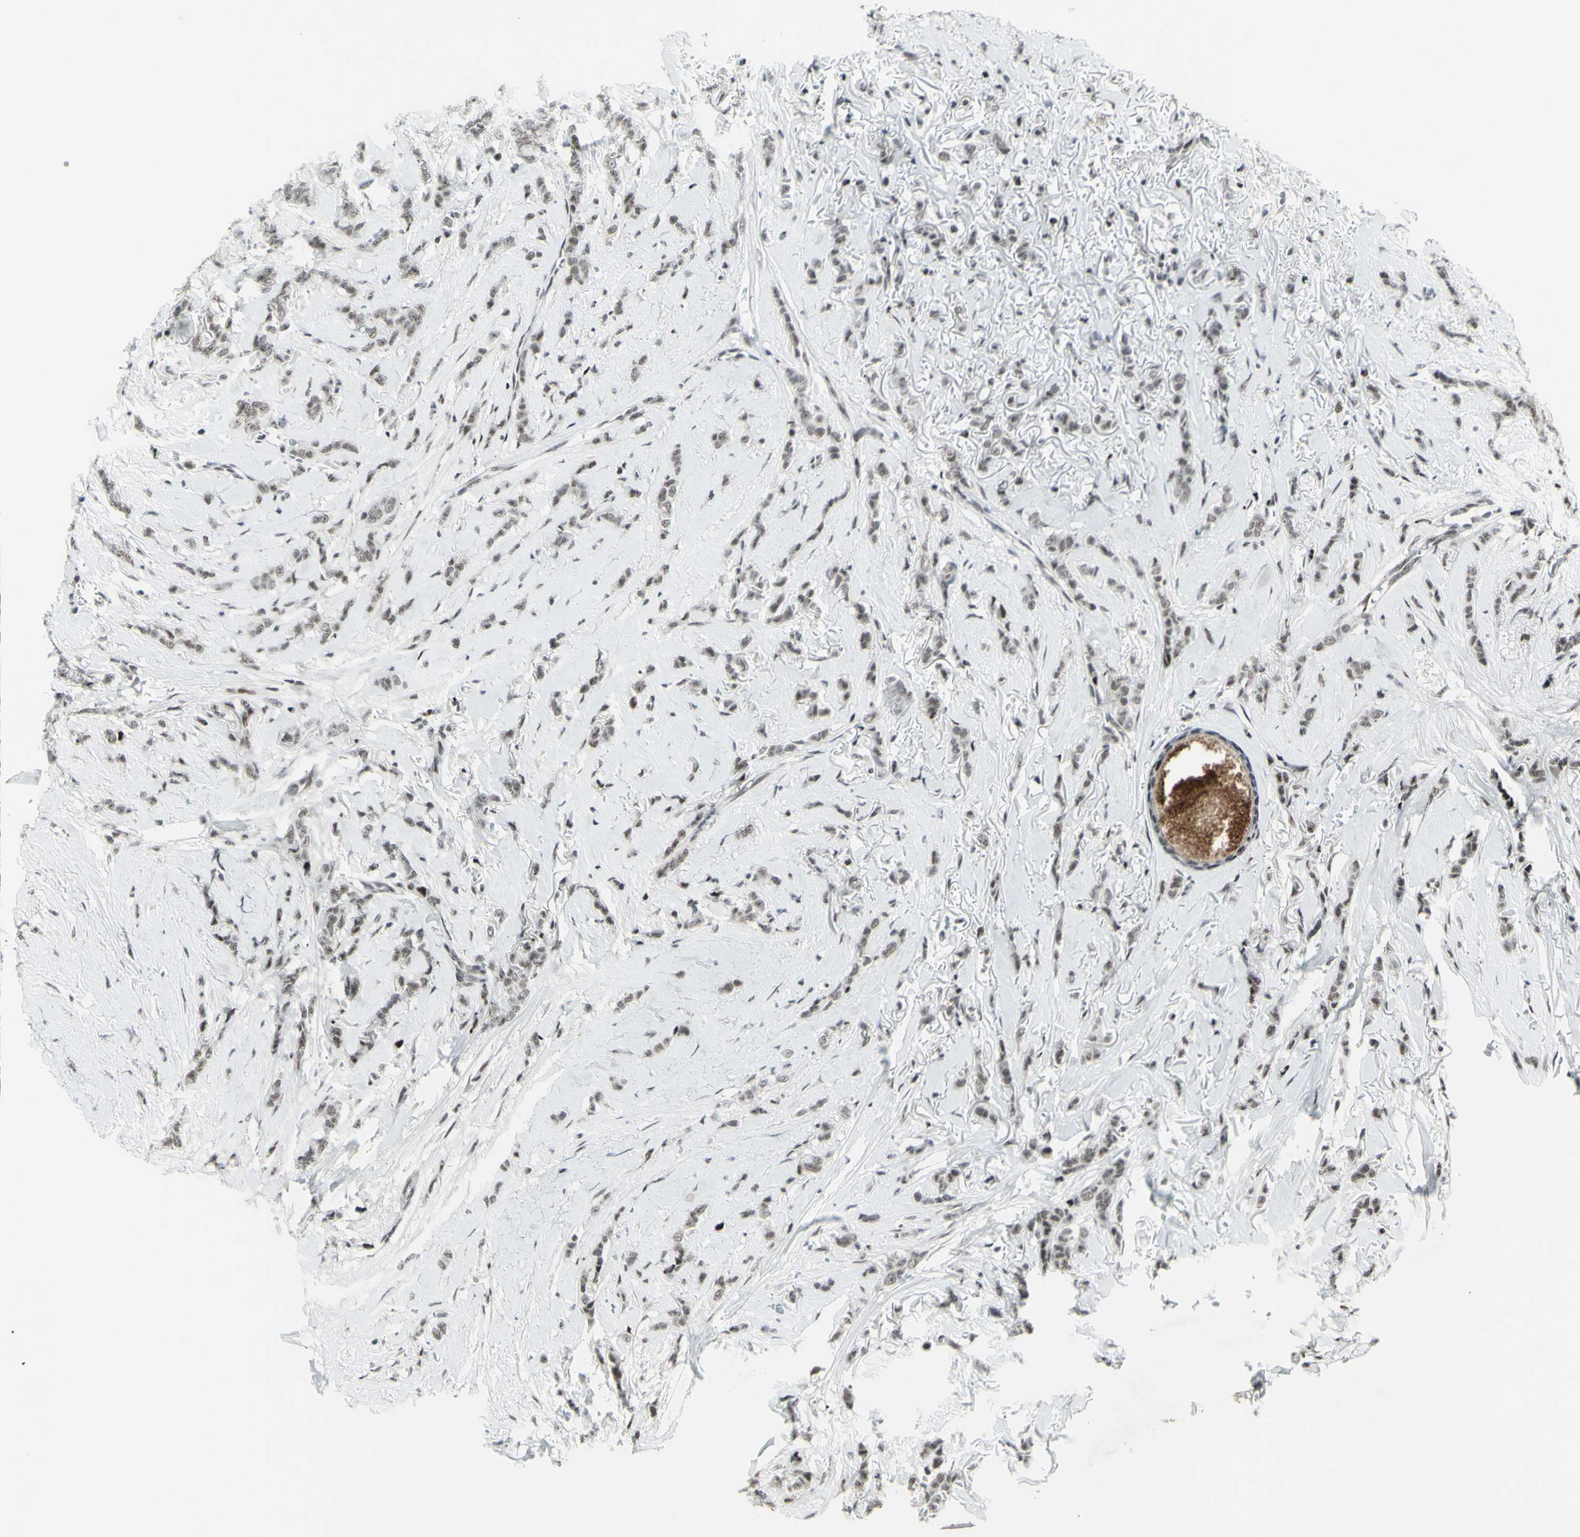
{"staining": {"intensity": "negative", "quantity": "none", "location": "none"}, "tissue": "breast cancer", "cell_type": "Tumor cells", "image_type": "cancer", "snomed": [{"axis": "morphology", "description": "Lobular carcinoma"}, {"axis": "topography", "description": "Skin"}, {"axis": "topography", "description": "Breast"}], "caption": "High magnification brightfield microscopy of breast cancer (lobular carcinoma) stained with DAB (3,3'-diaminobenzidine) (brown) and counterstained with hematoxylin (blue): tumor cells show no significant staining.", "gene": "SUPT6H", "patient": {"sex": "female", "age": 46}}